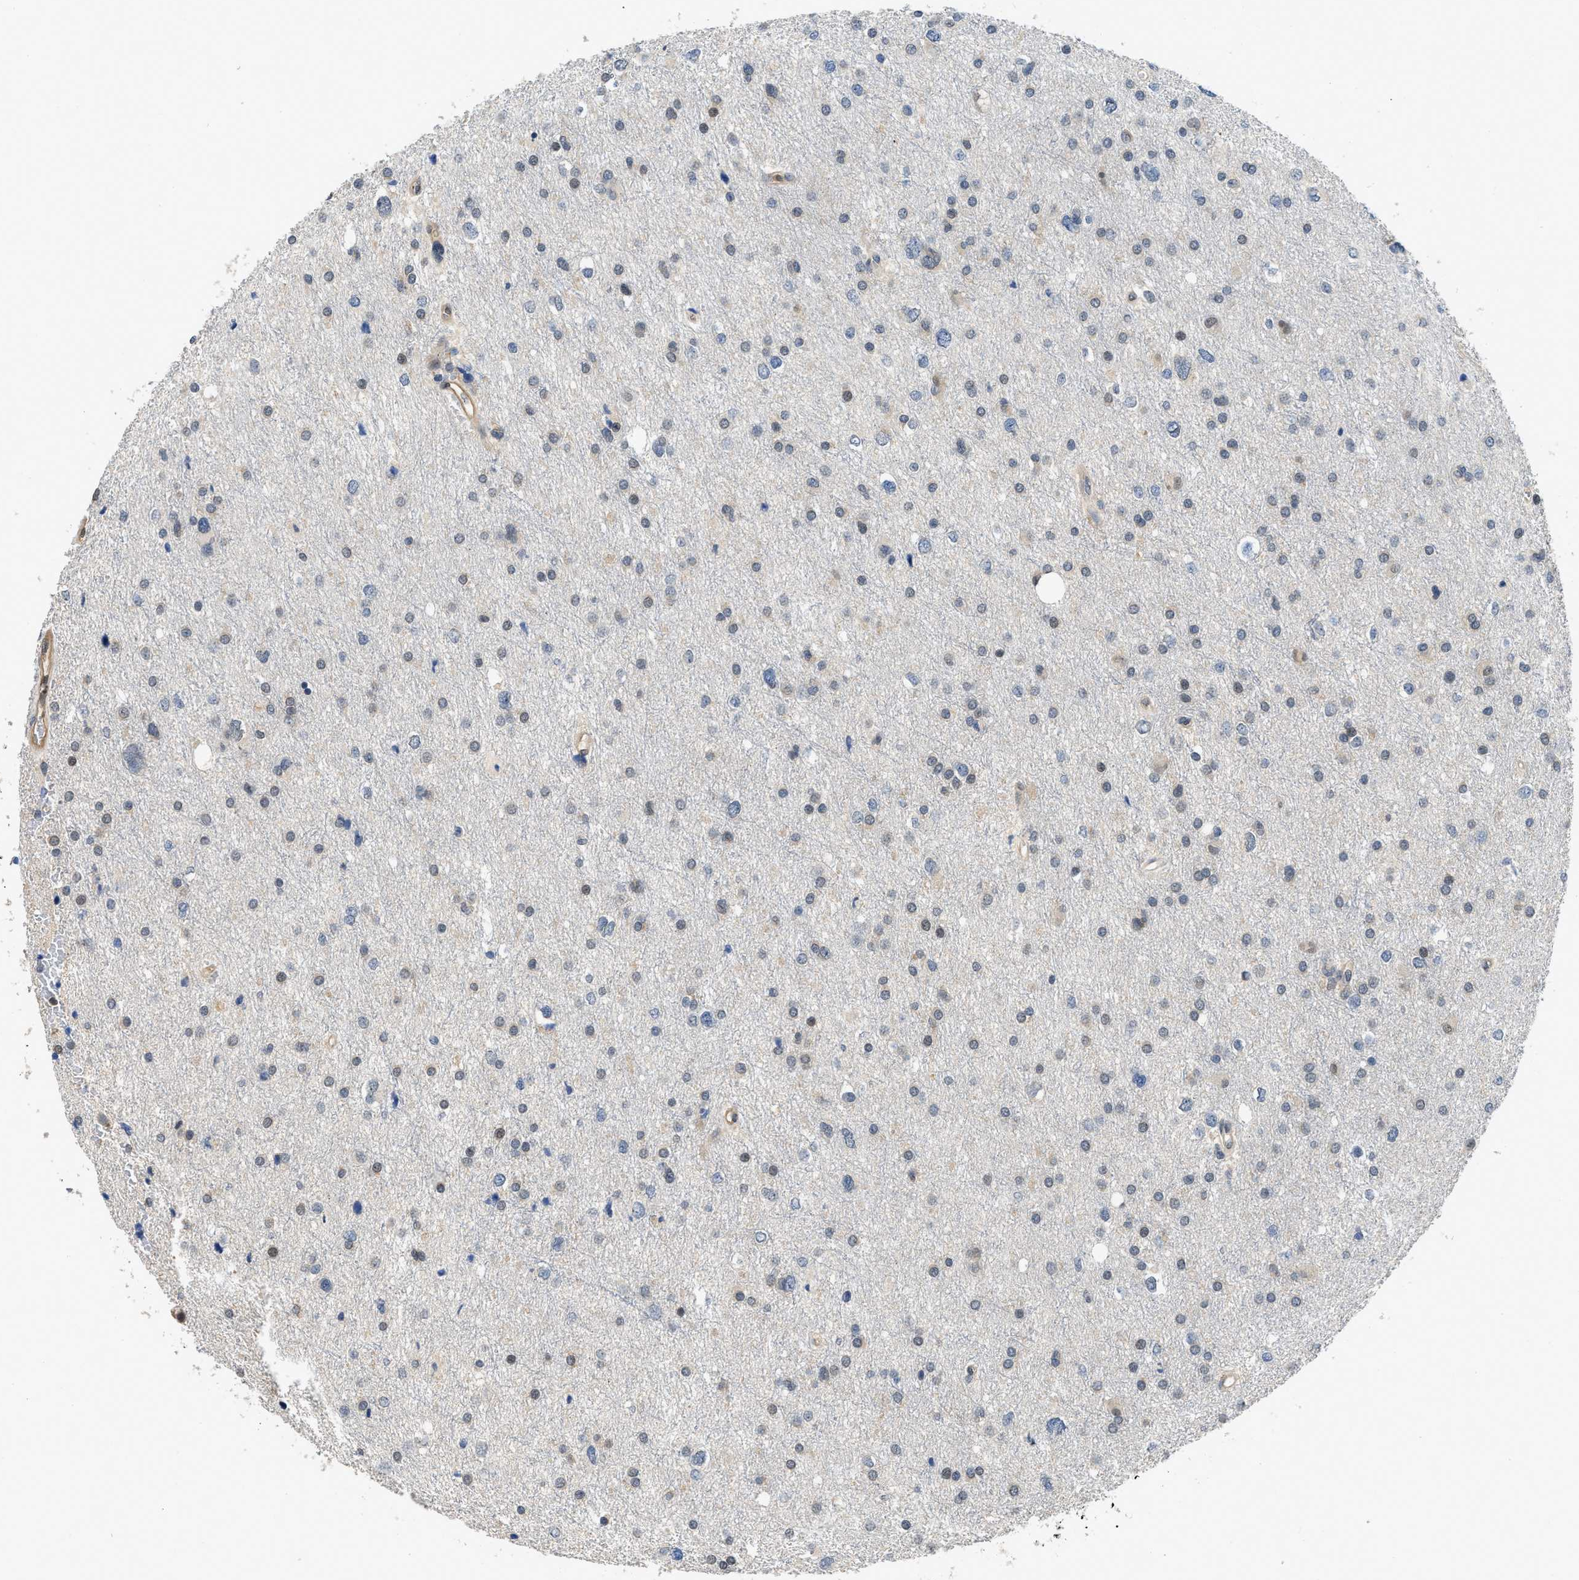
{"staining": {"intensity": "negative", "quantity": "none", "location": "none"}, "tissue": "glioma", "cell_type": "Tumor cells", "image_type": "cancer", "snomed": [{"axis": "morphology", "description": "Glioma, malignant, Low grade"}, {"axis": "topography", "description": "Brain"}], "caption": "The IHC image has no significant positivity in tumor cells of glioma tissue.", "gene": "TES", "patient": {"sex": "female", "age": 37}}